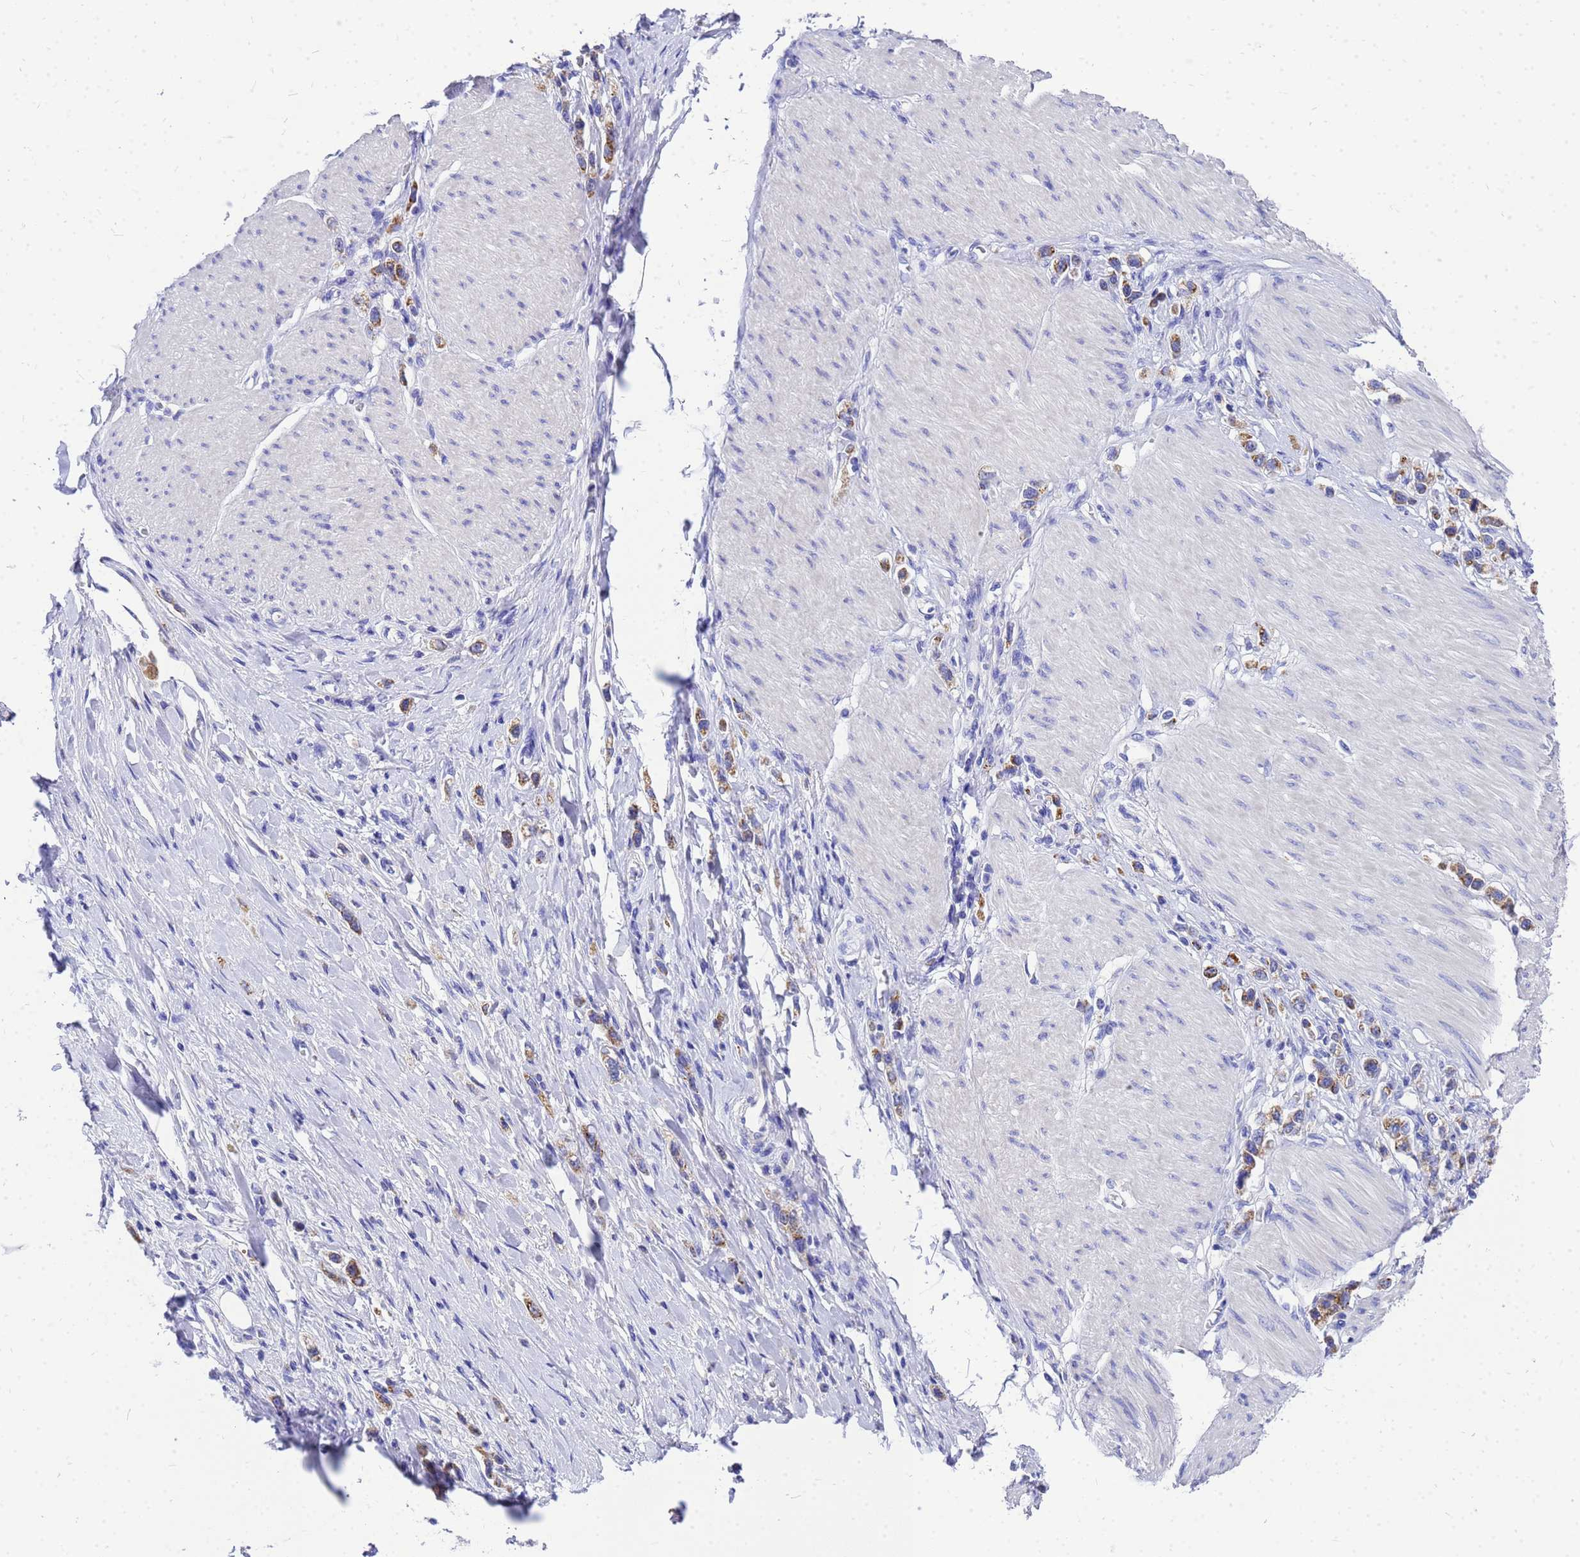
{"staining": {"intensity": "strong", "quantity": ">75%", "location": "cytoplasmic/membranous"}, "tissue": "stomach cancer", "cell_type": "Tumor cells", "image_type": "cancer", "snomed": [{"axis": "morphology", "description": "Adenocarcinoma, NOS"}, {"axis": "topography", "description": "Stomach"}], "caption": "DAB (3,3'-diaminobenzidine) immunohistochemical staining of human stomach adenocarcinoma reveals strong cytoplasmic/membranous protein positivity in about >75% of tumor cells. (Stains: DAB in brown, nuclei in blue, Microscopy: brightfield microscopy at high magnification).", "gene": "OR52E2", "patient": {"sex": "female", "age": 65}}